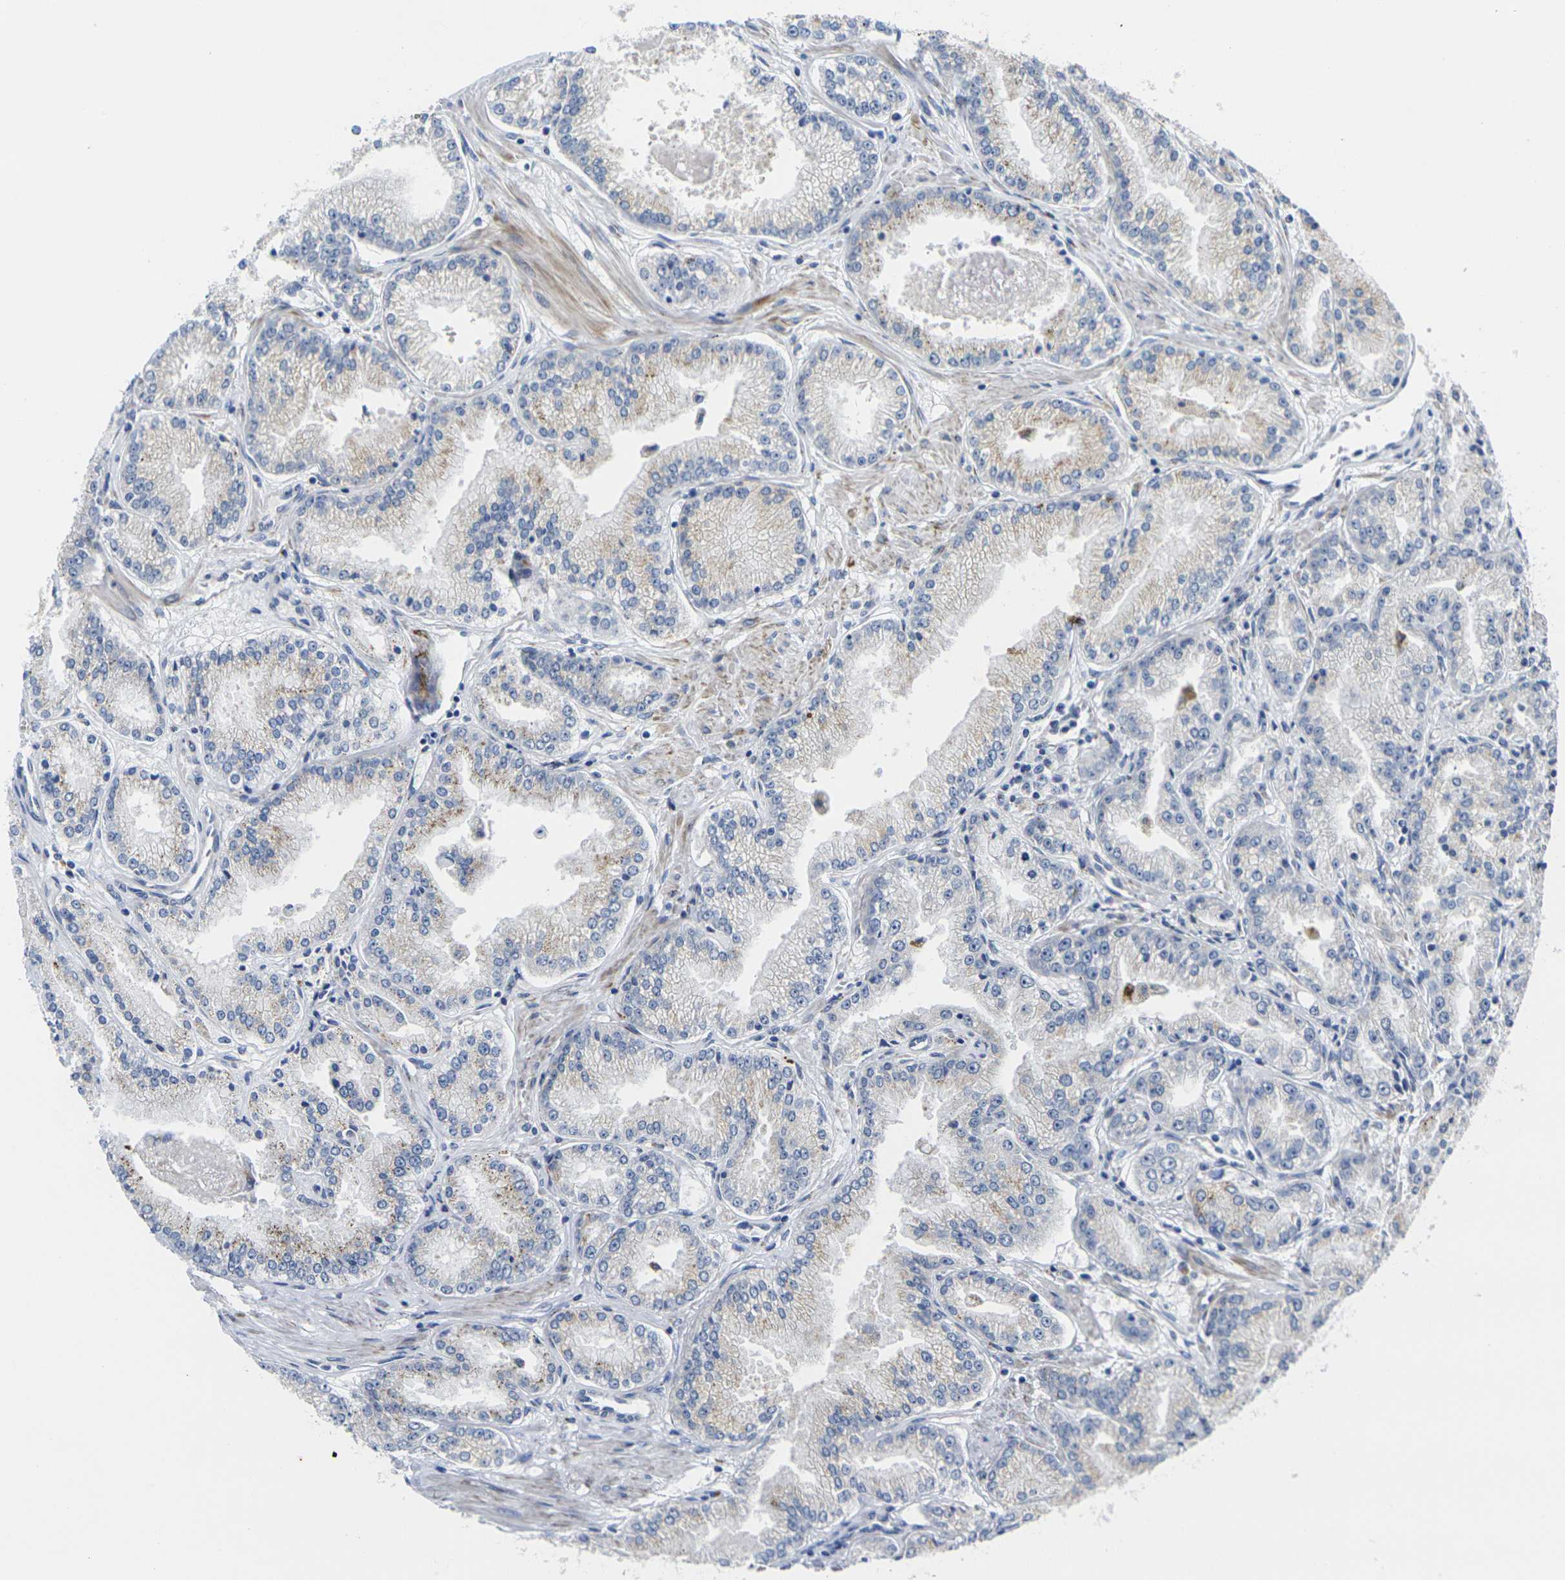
{"staining": {"intensity": "weak", "quantity": "25%-75%", "location": "cytoplasmic/membranous"}, "tissue": "prostate cancer", "cell_type": "Tumor cells", "image_type": "cancer", "snomed": [{"axis": "morphology", "description": "Adenocarcinoma, High grade"}, {"axis": "topography", "description": "Prostate"}], "caption": "High-grade adenocarcinoma (prostate) tissue reveals weak cytoplasmic/membranous staining in approximately 25%-75% of tumor cells The staining was performed using DAB (3,3'-diaminobenzidine) to visualize the protein expression in brown, while the nuclei were stained in blue with hematoxylin (Magnification: 20x).", "gene": "CRK", "patient": {"sex": "male", "age": 61}}